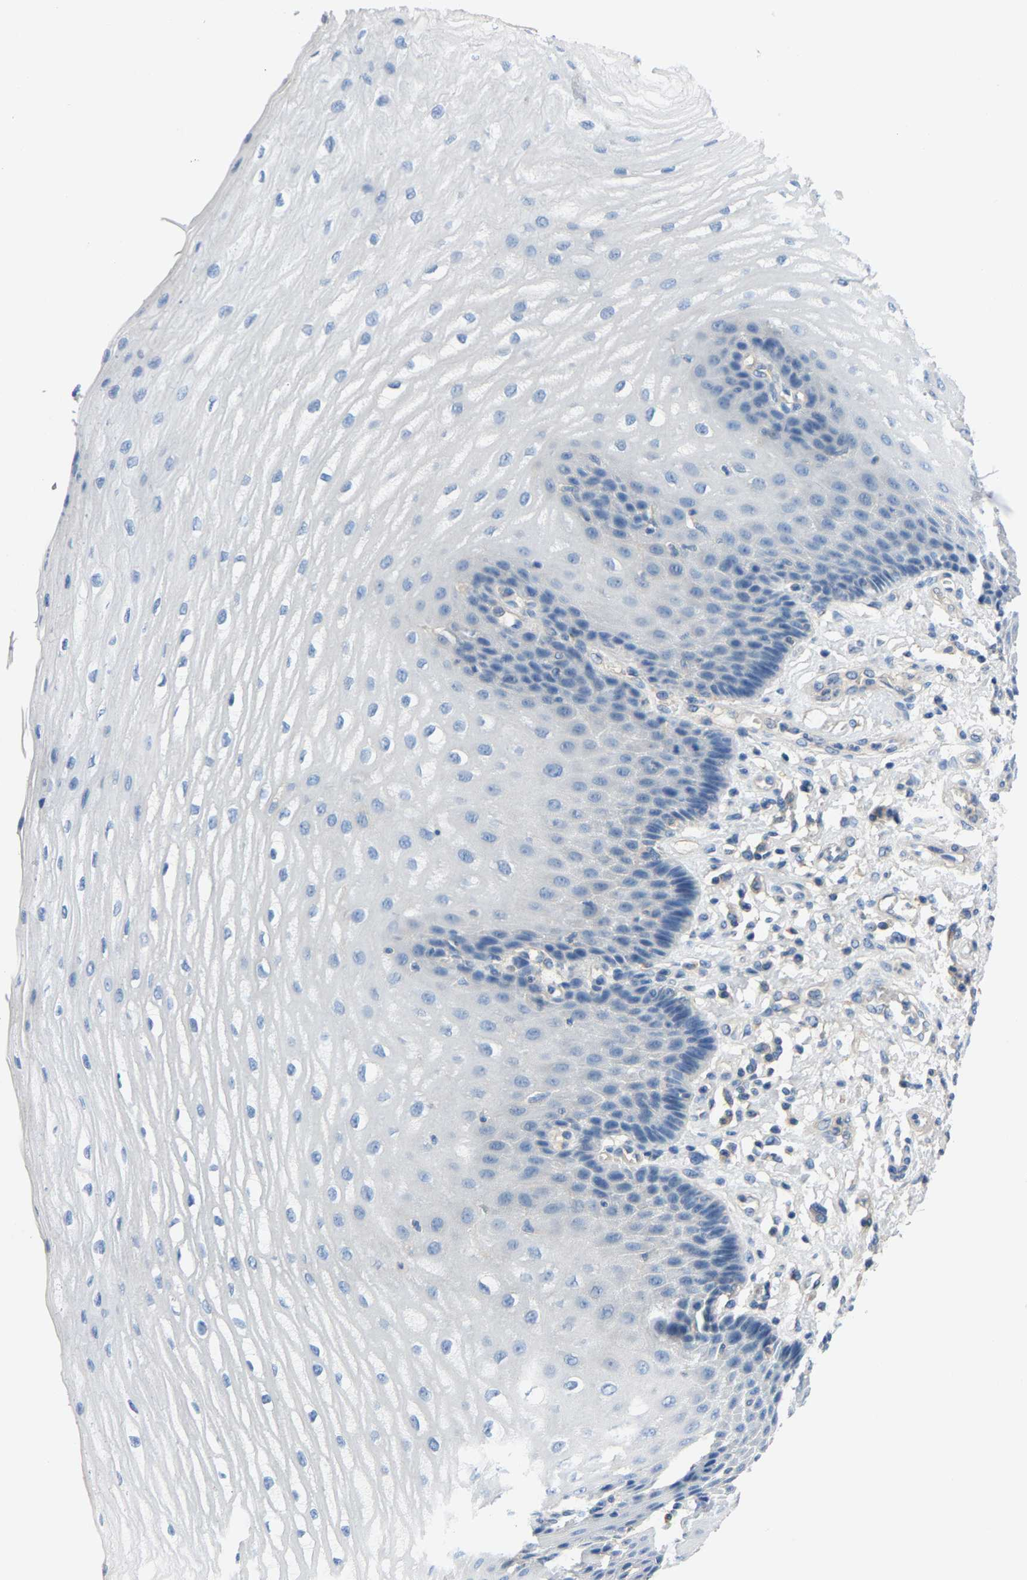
{"staining": {"intensity": "negative", "quantity": "none", "location": "none"}, "tissue": "esophagus", "cell_type": "Squamous epithelial cells", "image_type": "normal", "snomed": [{"axis": "morphology", "description": "Normal tissue, NOS"}, {"axis": "topography", "description": "Esophagus"}], "caption": "Protein analysis of unremarkable esophagus exhibits no significant staining in squamous epithelial cells.", "gene": "DNAAF5", "patient": {"sex": "male", "age": 54}}